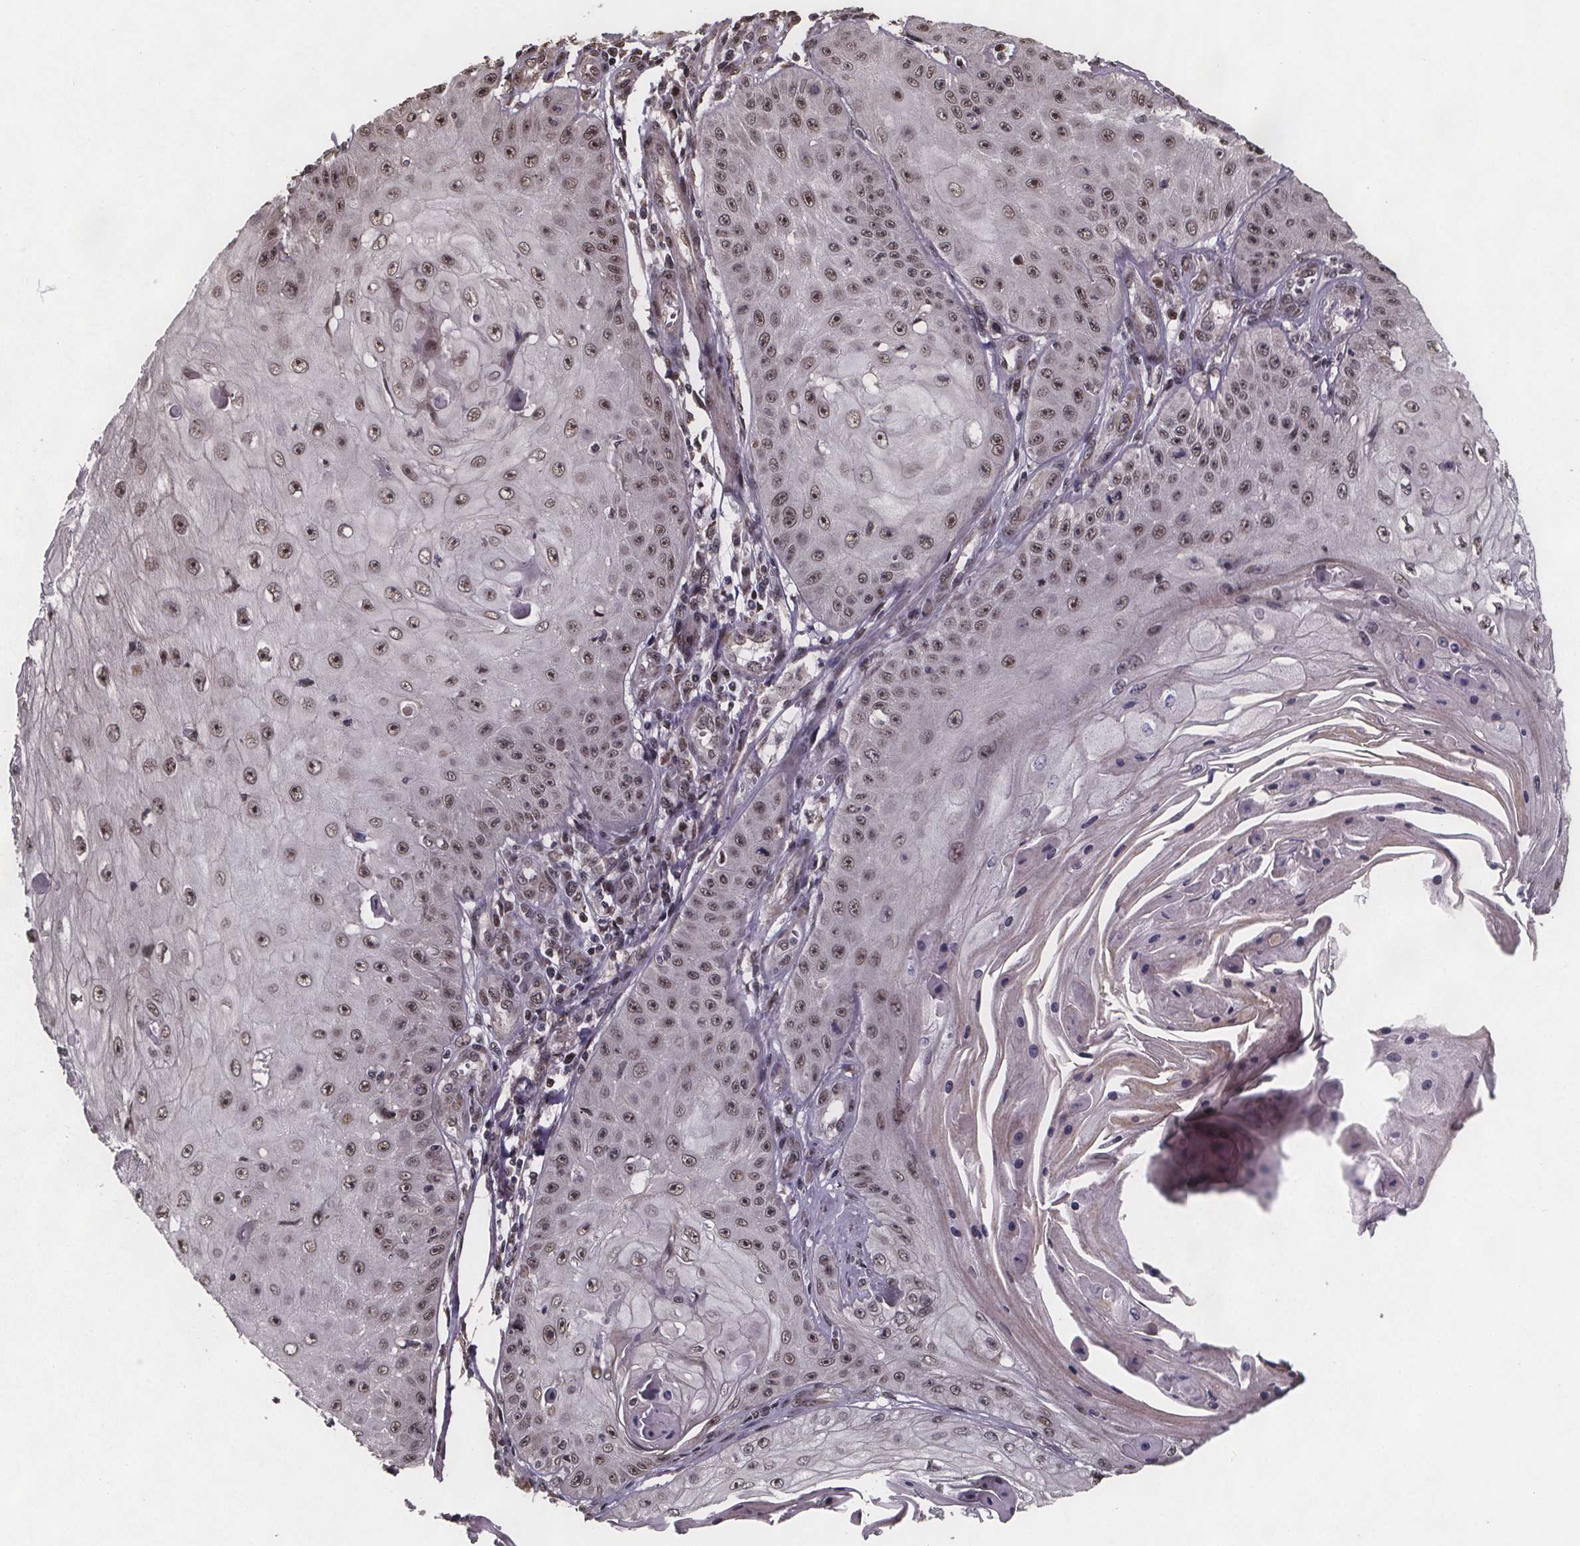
{"staining": {"intensity": "moderate", "quantity": ">75%", "location": "nuclear"}, "tissue": "skin cancer", "cell_type": "Tumor cells", "image_type": "cancer", "snomed": [{"axis": "morphology", "description": "Squamous cell carcinoma, NOS"}, {"axis": "topography", "description": "Skin"}], "caption": "High-power microscopy captured an IHC image of skin cancer (squamous cell carcinoma), revealing moderate nuclear expression in approximately >75% of tumor cells.", "gene": "U2SURP", "patient": {"sex": "male", "age": 70}}